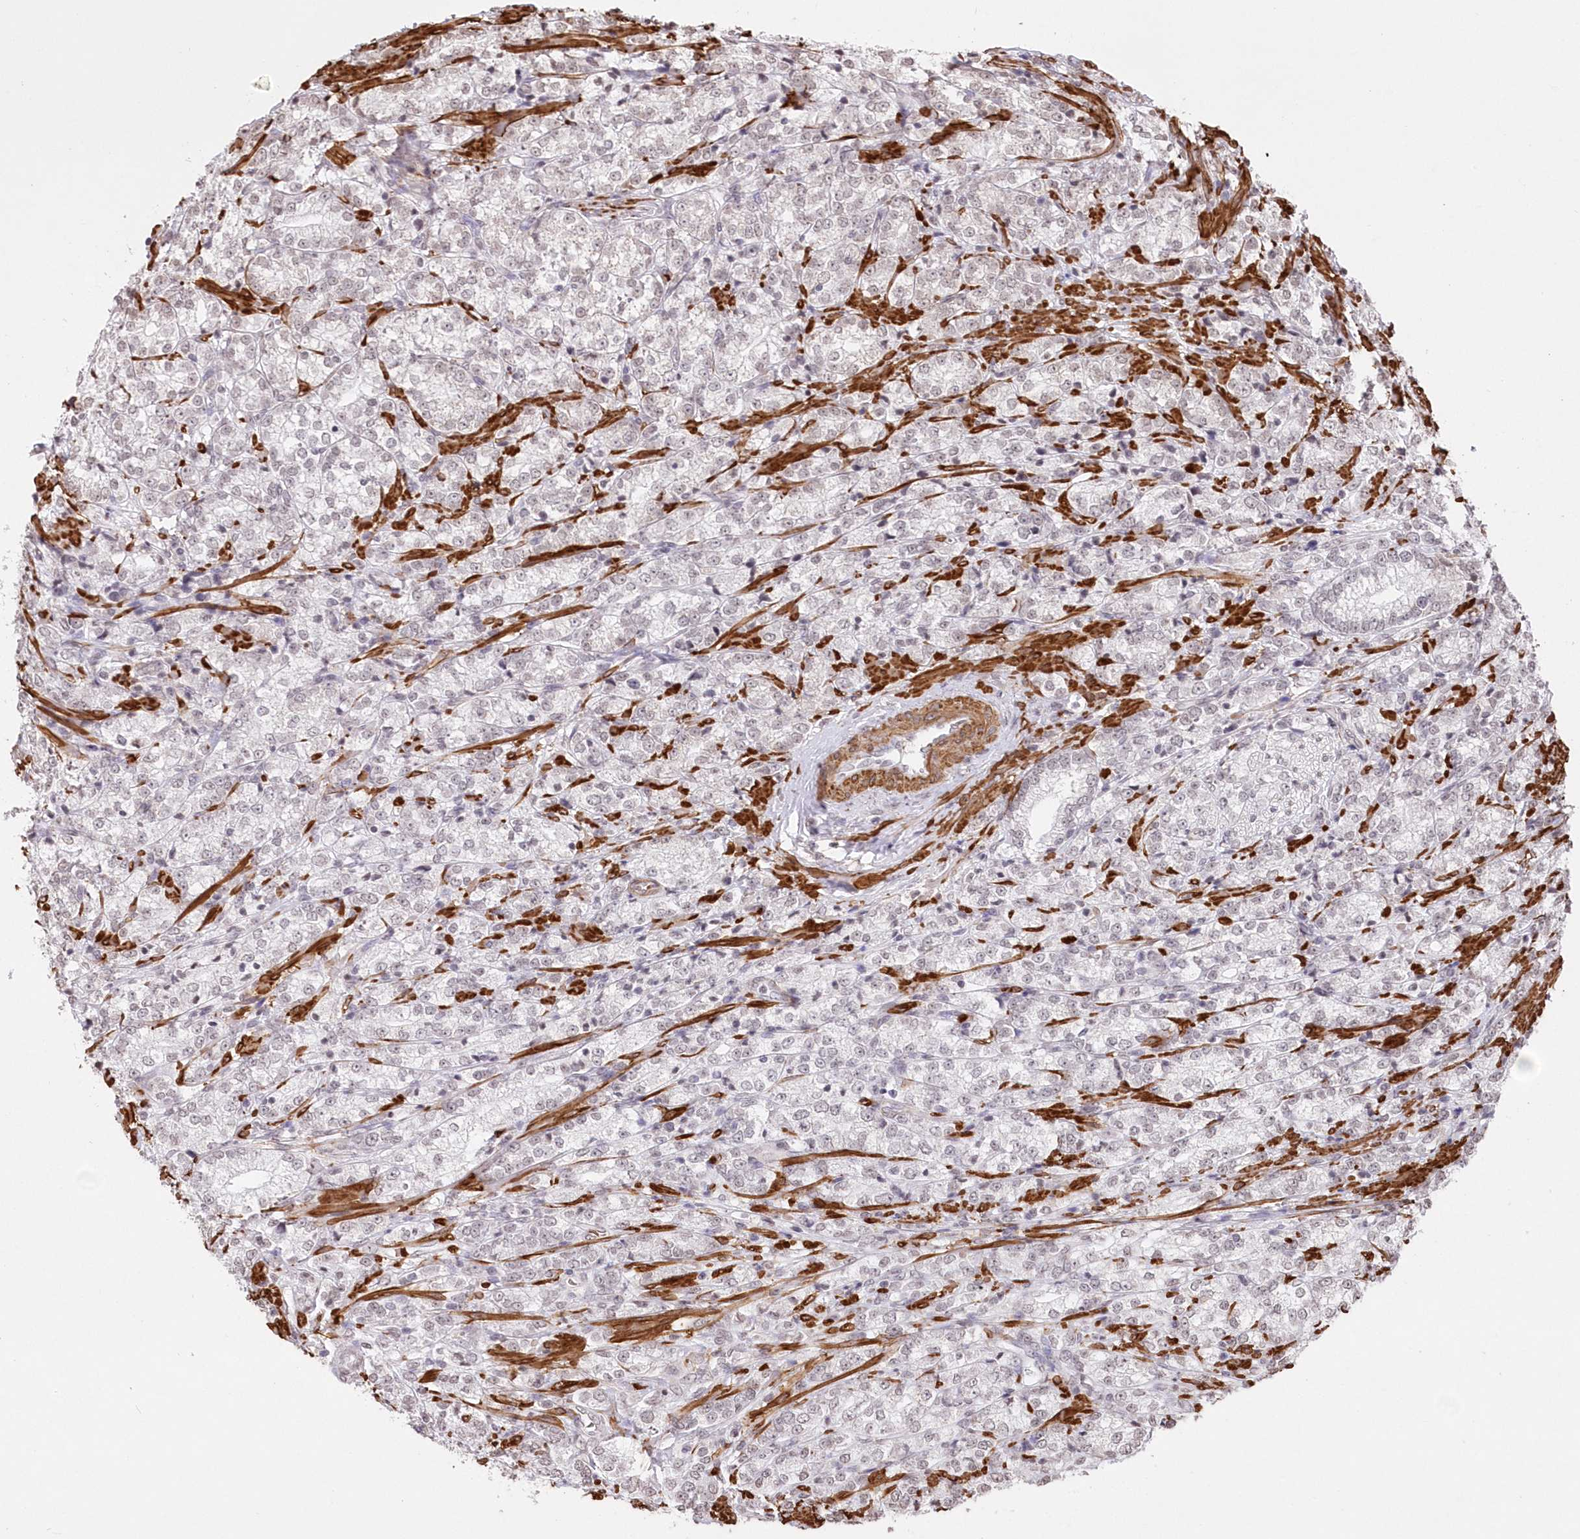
{"staining": {"intensity": "negative", "quantity": "none", "location": "none"}, "tissue": "prostate cancer", "cell_type": "Tumor cells", "image_type": "cancer", "snomed": [{"axis": "morphology", "description": "Adenocarcinoma, High grade"}, {"axis": "topography", "description": "Prostate"}], "caption": "This is an immunohistochemistry (IHC) photomicrograph of human prostate cancer. There is no expression in tumor cells.", "gene": "RBM27", "patient": {"sex": "male", "age": 69}}